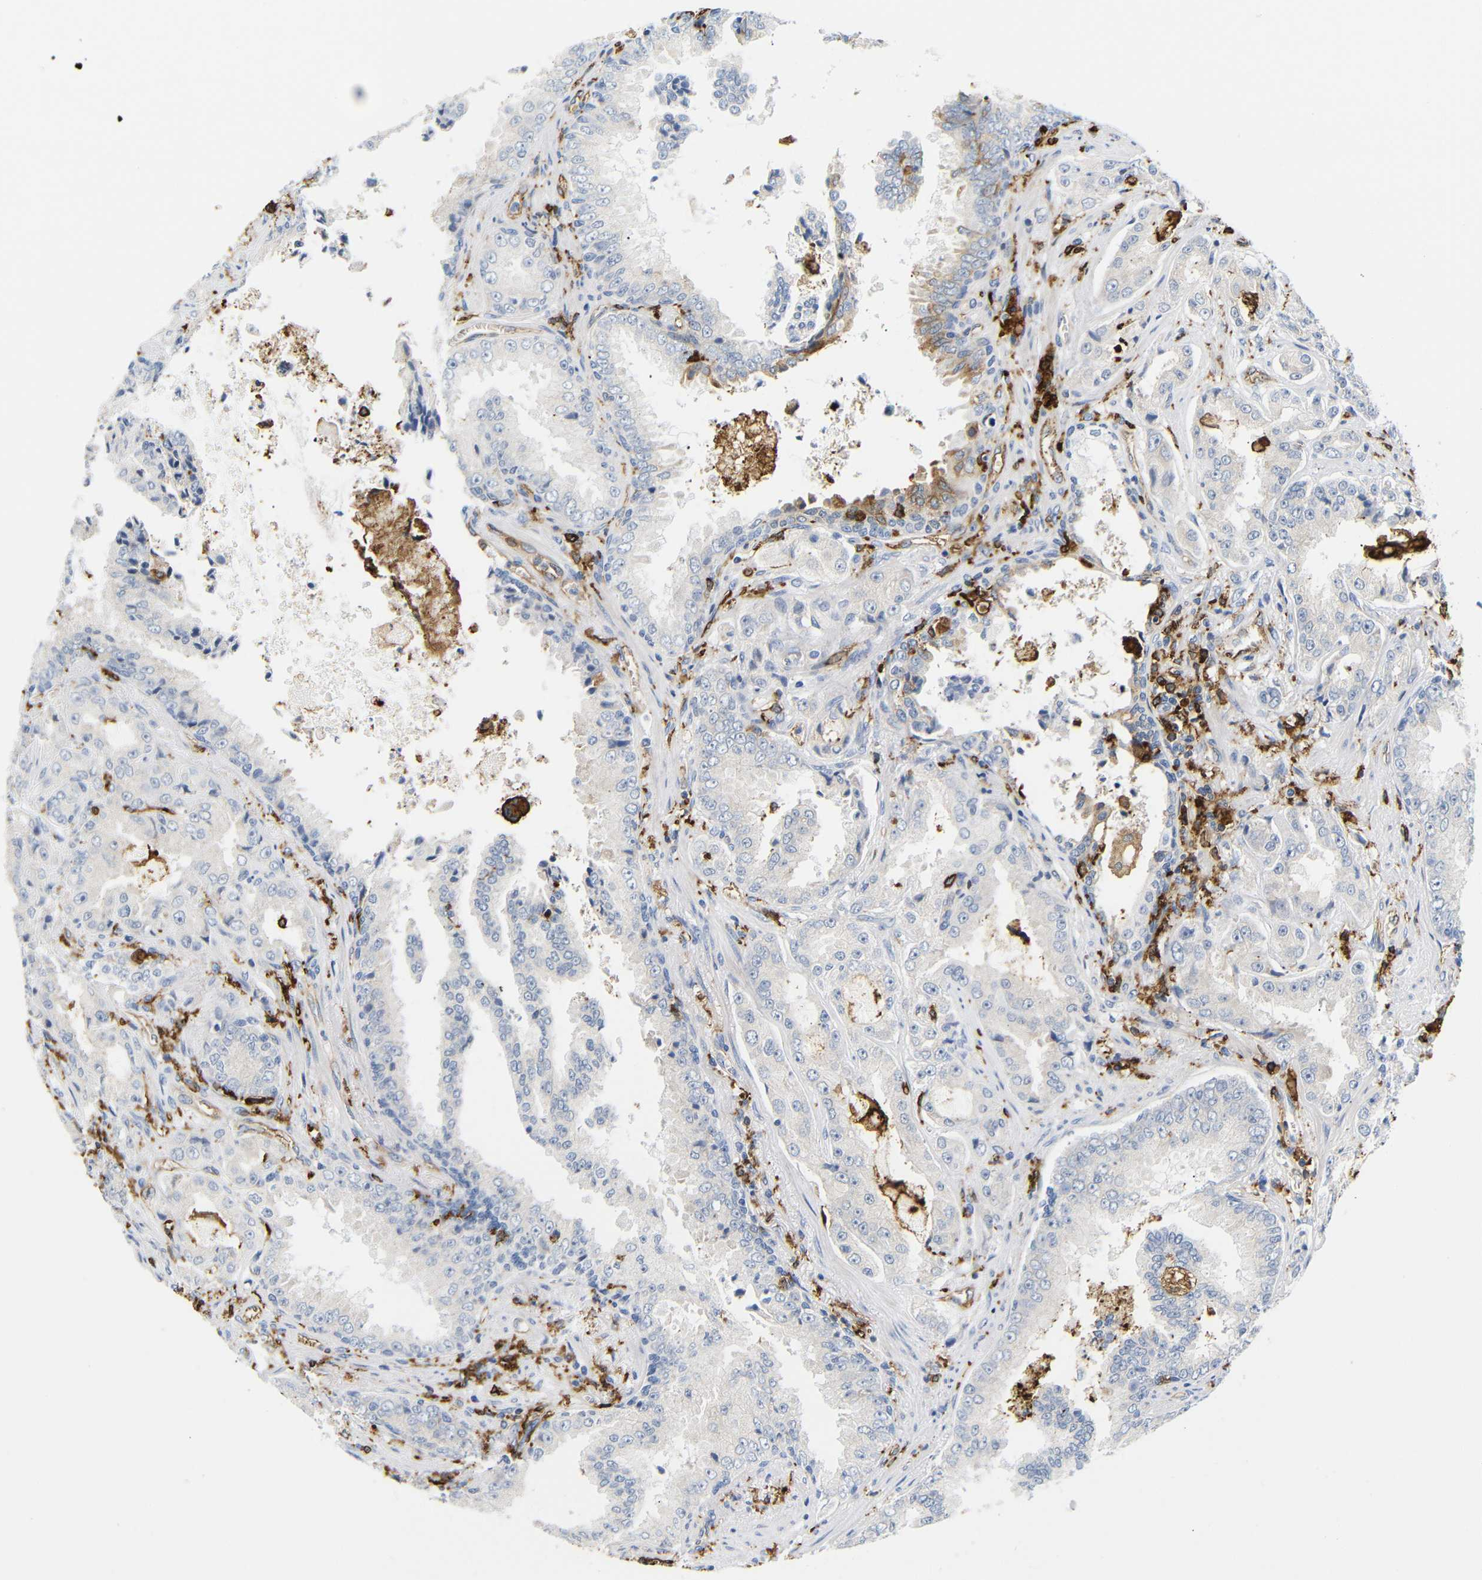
{"staining": {"intensity": "negative", "quantity": "none", "location": "none"}, "tissue": "prostate cancer", "cell_type": "Tumor cells", "image_type": "cancer", "snomed": [{"axis": "morphology", "description": "Adenocarcinoma, High grade"}, {"axis": "topography", "description": "Prostate"}], "caption": "A micrograph of human prostate cancer (adenocarcinoma (high-grade)) is negative for staining in tumor cells.", "gene": "HLA-DQB1", "patient": {"sex": "male", "age": 73}}